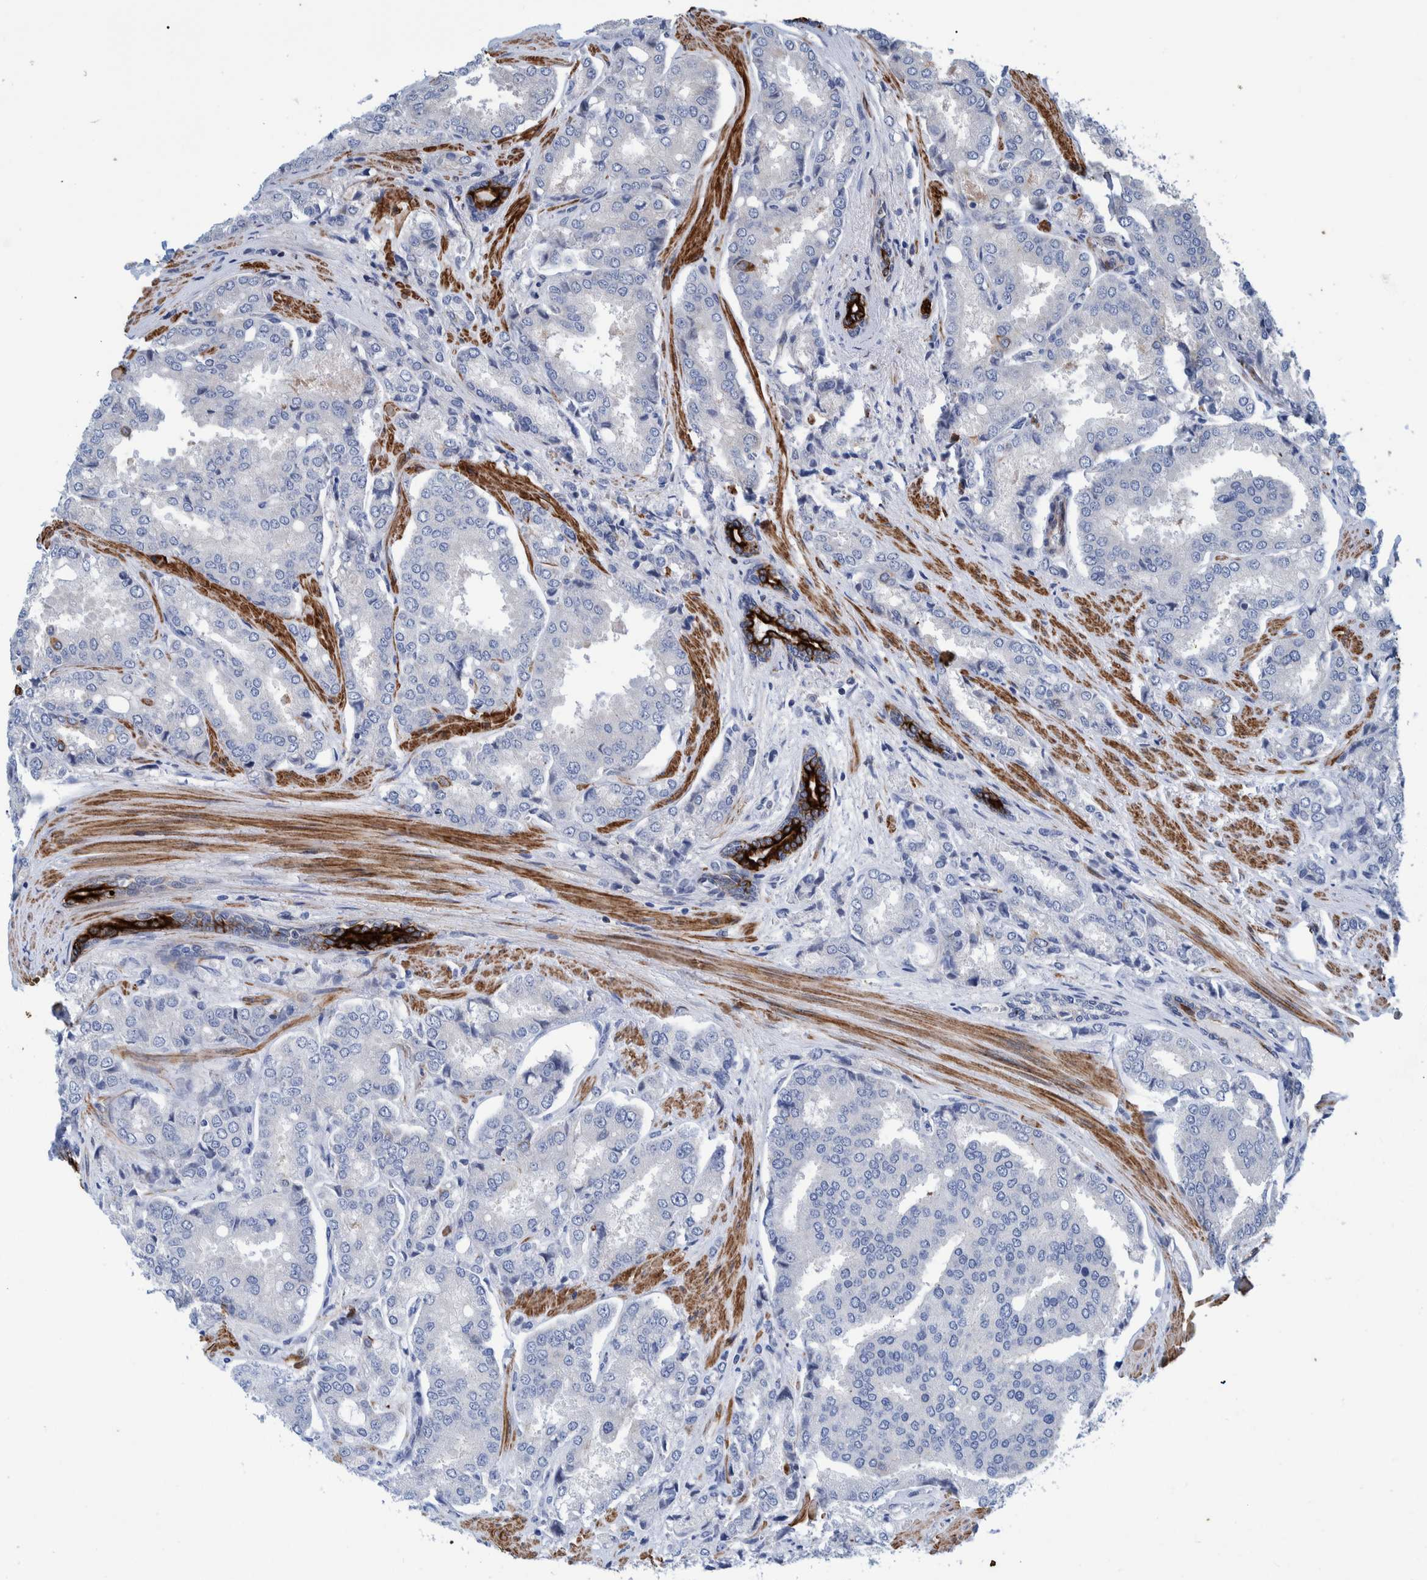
{"staining": {"intensity": "negative", "quantity": "none", "location": "none"}, "tissue": "prostate cancer", "cell_type": "Tumor cells", "image_type": "cancer", "snomed": [{"axis": "morphology", "description": "Adenocarcinoma, High grade"}, {"axis": "topography", "description": "Prostate"}], "caption": "DAB (3,3'-diaminobenzidine) immunohistochemical staining of prostate high-grade adenocarcinoma exhibits no significant positivity in tumor cells.", "gene": "MKS1", "patient": {"sex": "male", "age": 50}}